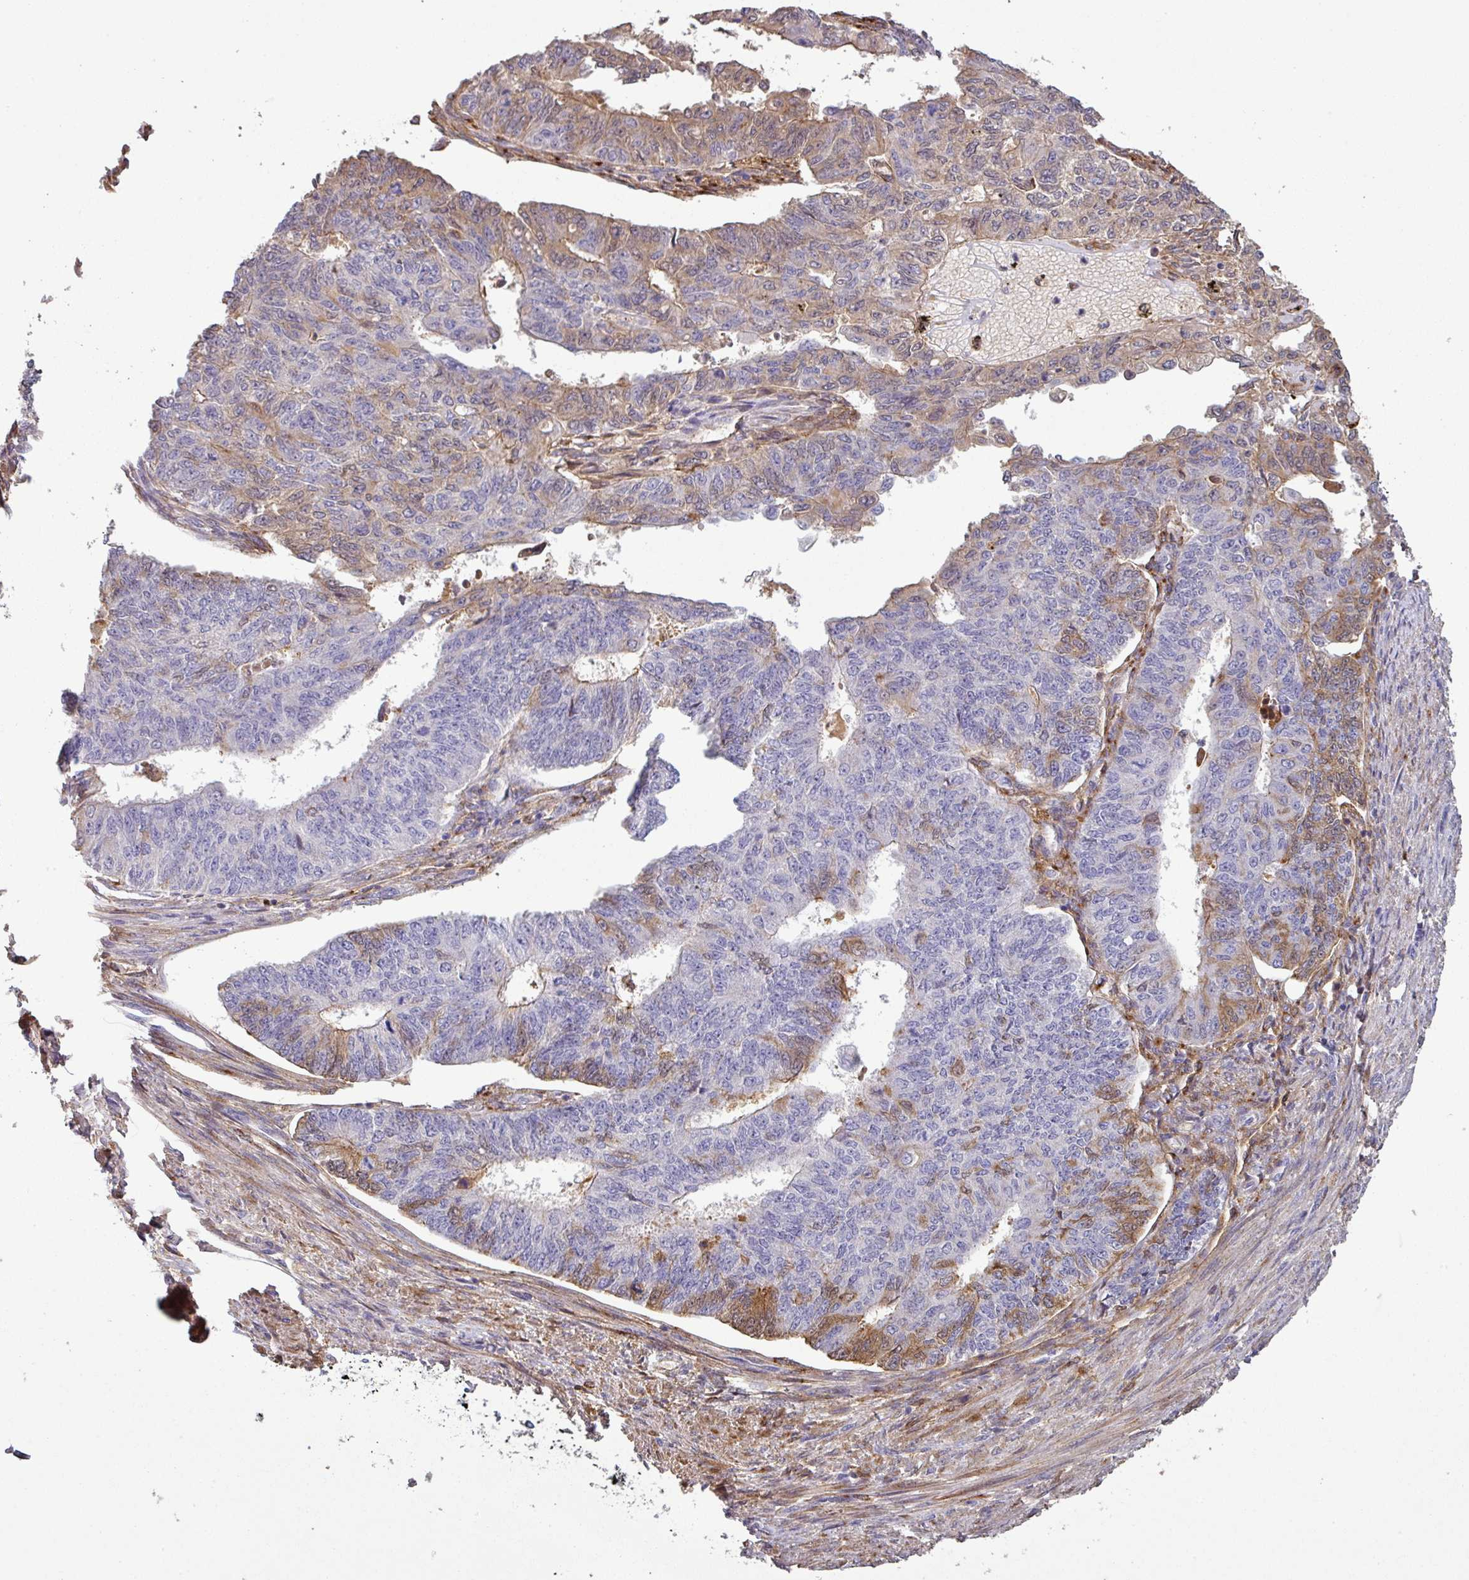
{"staining": {"intensity": "moderate", "quantity": "<25%", "location": "cytoplasmic/membranous"}, "tissue": "endometrial cancer", "cell_type": "Tumor cells", "image_type": "cancer", "snomed": [{"axis": "morphology", "description": "Adenocarcinoma, NOS"}, {"axis": "topography", "description": "Endometrium"}], "caption": "Endometrial adenocarcinoma stained with a protein marker displays moderate staining in tumor cells.", "gene": "ISLR", "patient": {"sex": "female", "age": 32}}